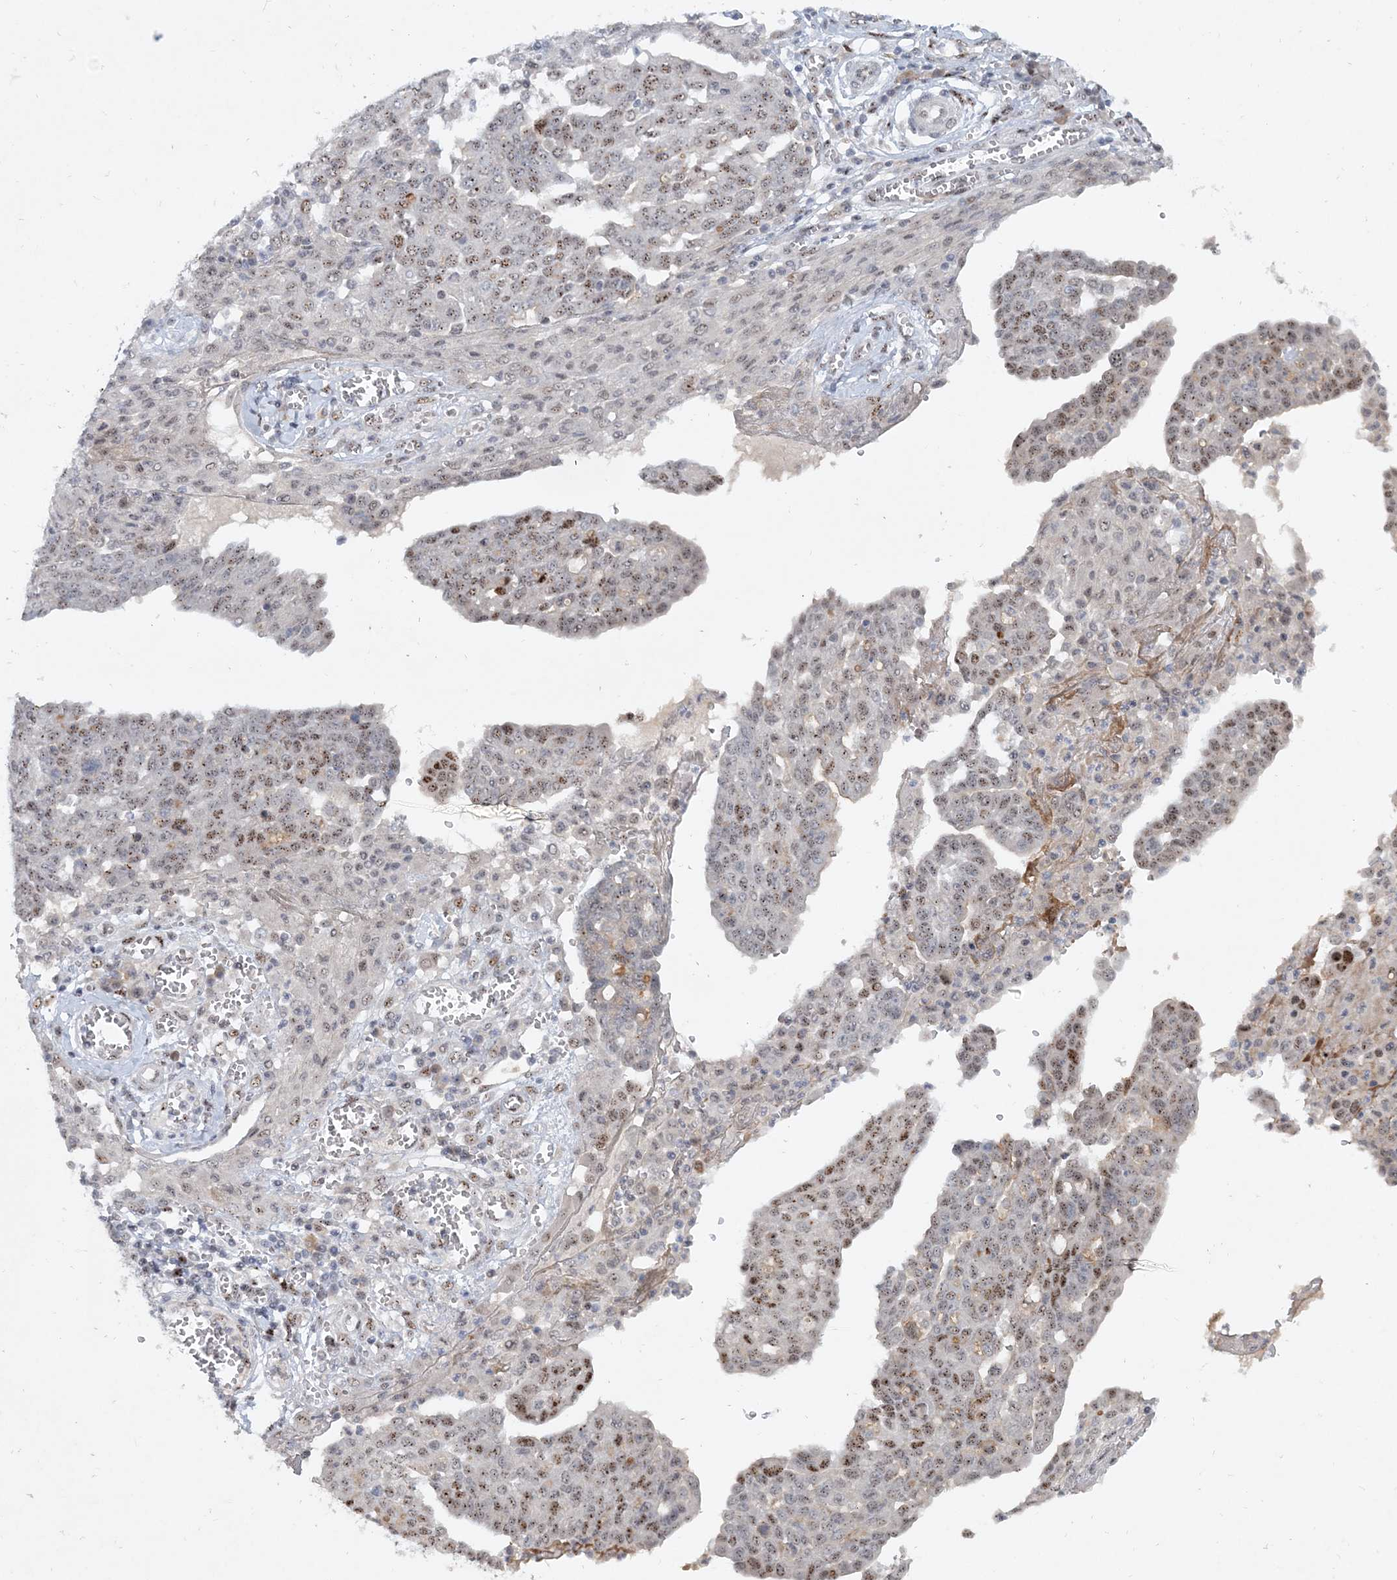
{"staining": {"intensity": "moderate", "quantity": "<25%", "location": "nuclear"}, "tissue": "ovarian cancer", "cell_type": "Tumor cells", "image_type": "cancer", "snomed": [{"axis": "morphology", "description": "Cystadenocarcinoma, serous, NOS"}, {"axis": "topography", "description": "Soft tissue"}, {"axis": "topography", "description": "Ovary"}], "caption": "A micrograph of ovarian cancer stained for a protein demonstrates moderate nuclear brown staining in tumor cells. (DAB (3,3'-diaminobenzidine) = brown stain, brightfield microscopy at high magnification).", "gene": "GIN1", "patient": {"sex": "female", "age": 57}}